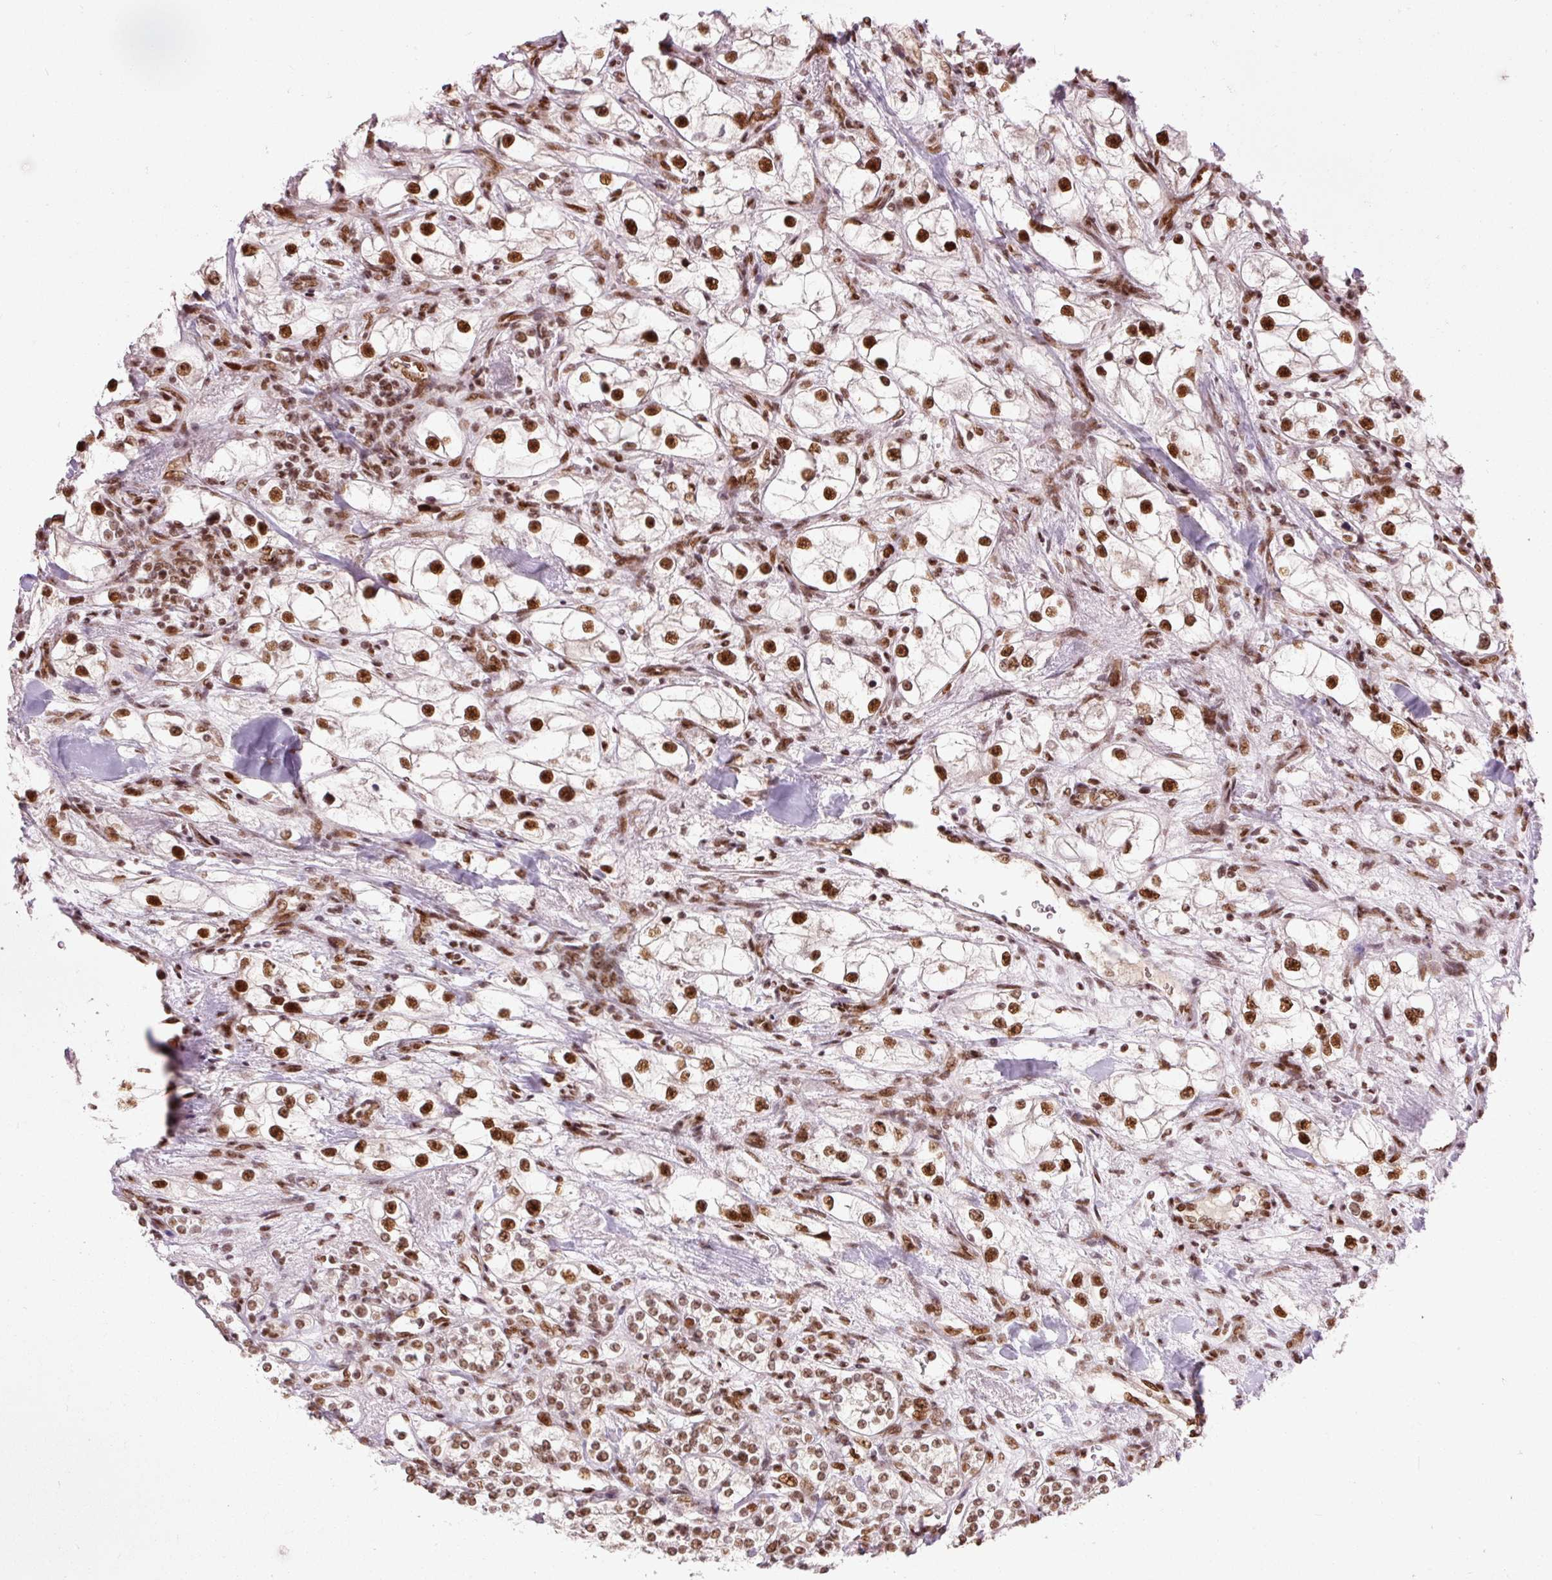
{"staining": {"intensity": "strong", "quantity": ">75%", "location": "nuclear"}, "tissue": "renal cancer", "cell_type": "Tumor cells", "image_type": "cancer", "snomed": [{"axis": "morphology", "description": "Adenocarcinoma, NOS"}, {"axis": "topography", "description": "Kidney"}], "caption": "A brown stain shows strong nuclear staining of a protein in renal cancer (adenocarcinoma) tumor cells. (brown staining indicates protein expression, while blue staining denotes nuclei).", "gene": "ZBTB44", "patient": {"sex": "male", "age": 77}}